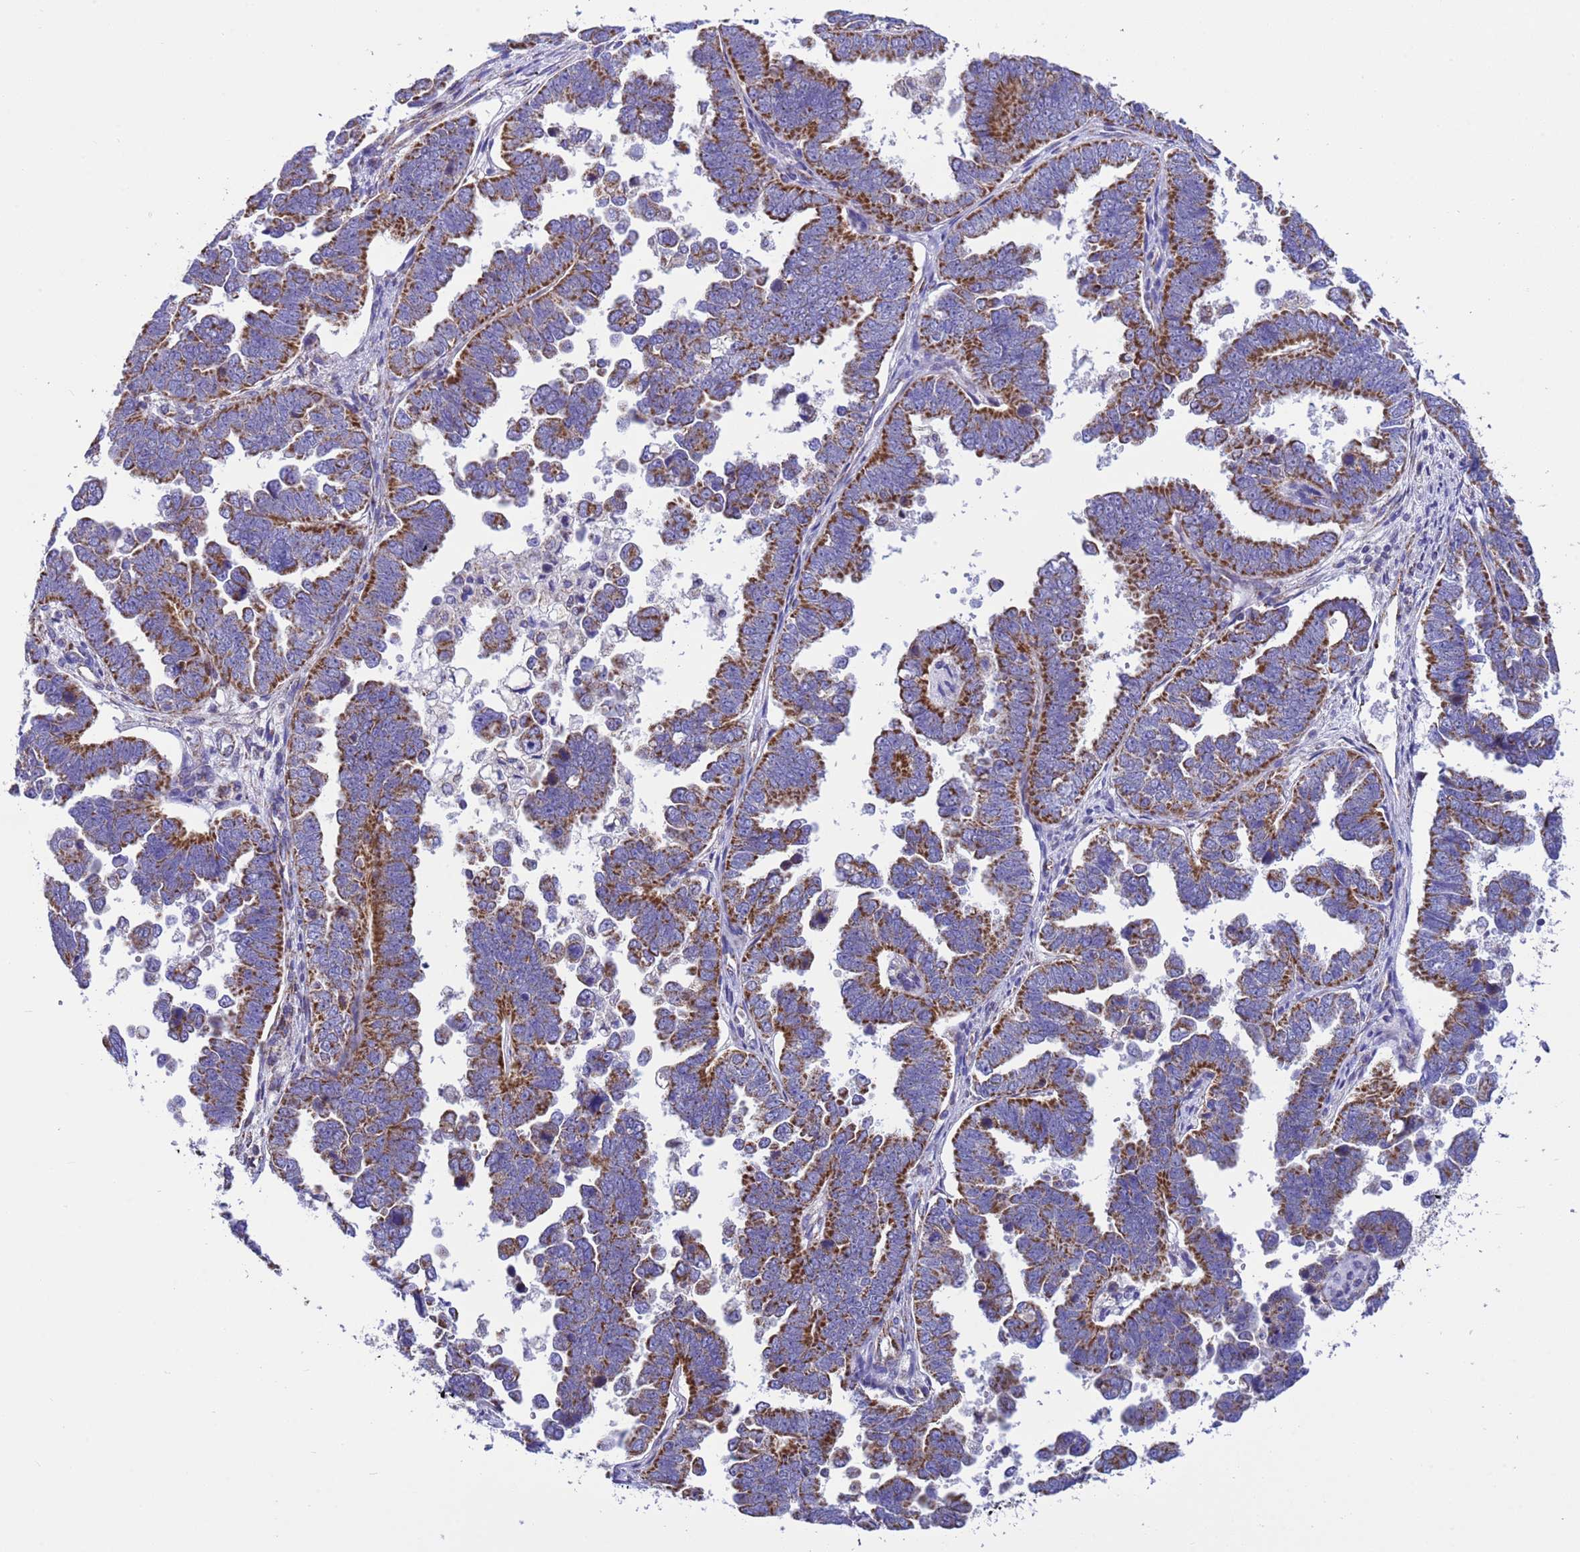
{"staining": {"intensity": "moderate", "quantity": ">75%", "location": "cytoplasmic/membranous"}, "tissue": "endometrial cancer", "cell_type": "Tumor cells", "image_type": "cancer", "snomed": [{"axis": "morphology", "description": "Adenocarcinoma, NOS"}, {"axis": "topography", "description": "Endometrium"}], "caption": "Endometrial cancer stained with immunohistochemistry (IHC) reveals moderate cytoplasmic/membranous staining in approximately >75% of tumor cells. (brown staining indicates protein expression, while blue staining denotes nuclei).", "gene": "CCDC191", "patient": {"sex": "female", "age": 75}}